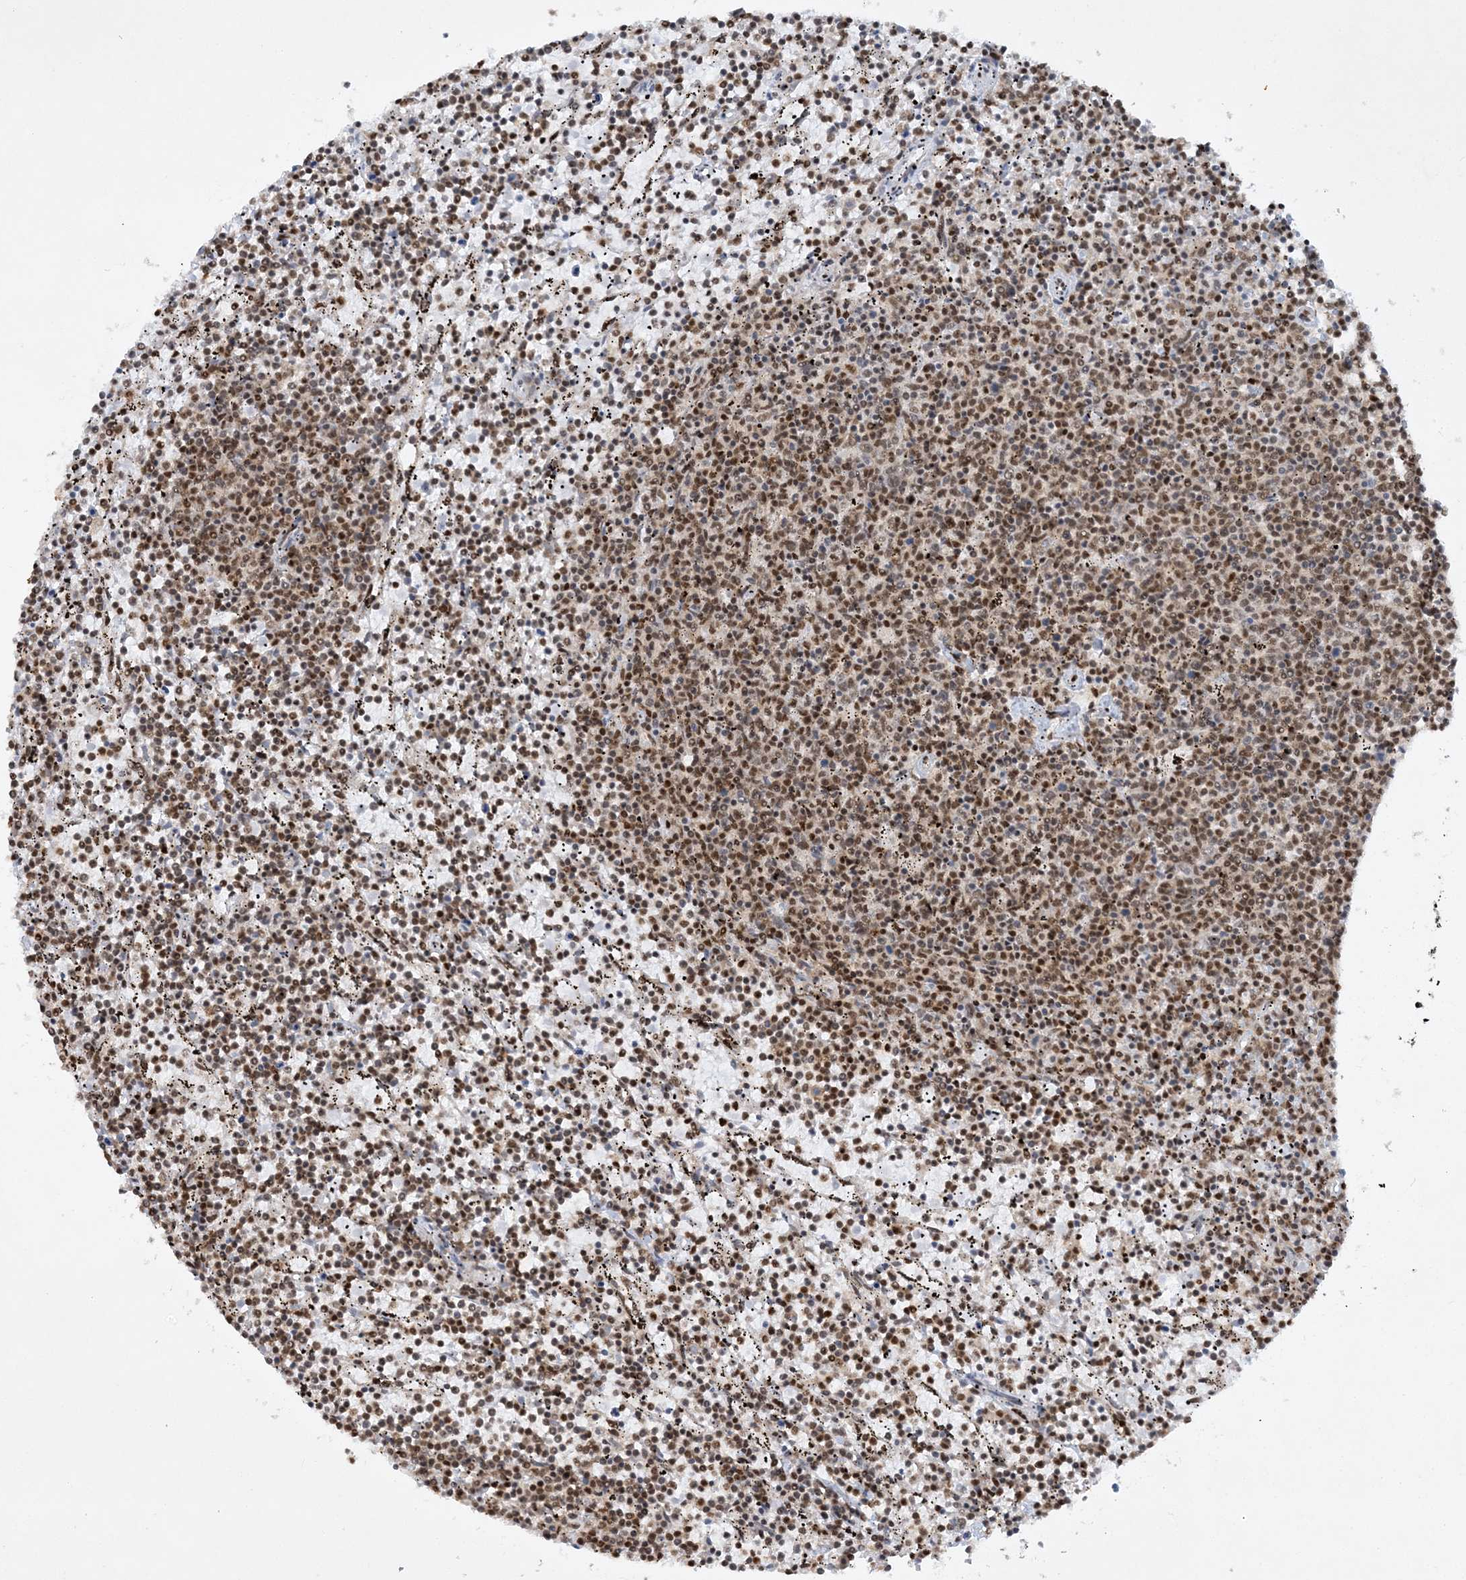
{"staining": {"intensity": "moderate", "quantity": ">75%", "location": "nuclear"}, "tissue": "lymphoma", "cell_type": "Tumor cells", "image_type": "cancer", "snomed": [{"axis": "morphology", "description": "Malignant lymphoma, non-Hodgkin's type, Low grade"}, {"axis": "topography", "description": "Spleen"}], "caption": "Lymphoma tissue exhibits moderate nuclear expression in about >75% of tumor cells", "gene": "DELE1", "patient": {"sex": "female", "age": 50}}